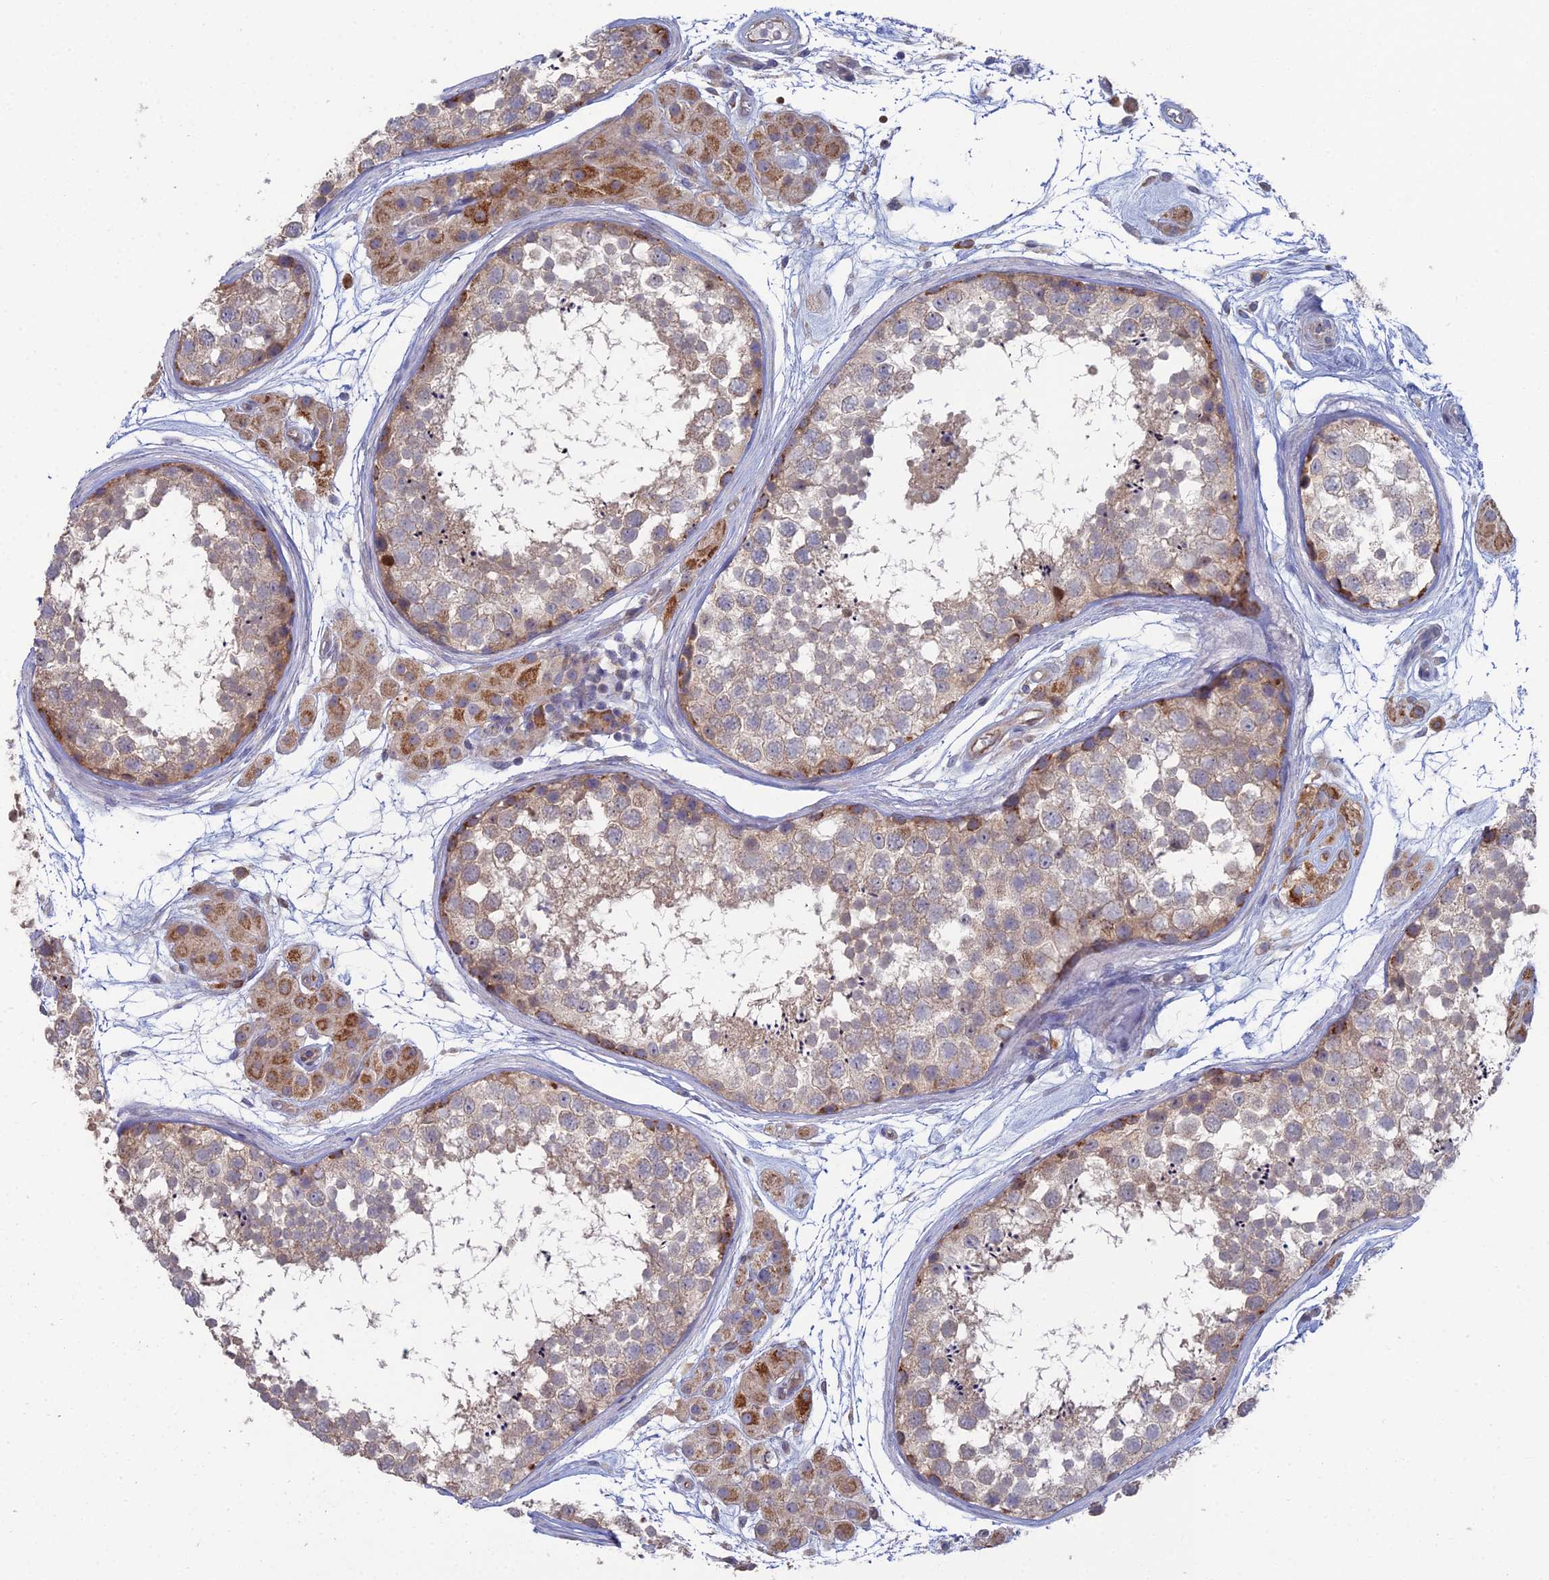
{"staining": {"intensity": "moderate", "quantity": "<25%", "location": "cytoplasmic/membranous"}, "tissue": "testis", "cell_type": "Cells in seminiferous ducts", "image_type": "normal", "snomed": [{"axis": "morphology", "description": "Normal tissue, NOS"}, {"axis": "topography", "description": "Testis"}], "caption": "Benign testis was stained to show a protein in brown. There is low levels of moderate cytoplasmic/membranous positivity in approximately <25% of cells in seminiferous ducts.", "gene": "ARL16", "patient": {"sex": "male", "age": 56}}